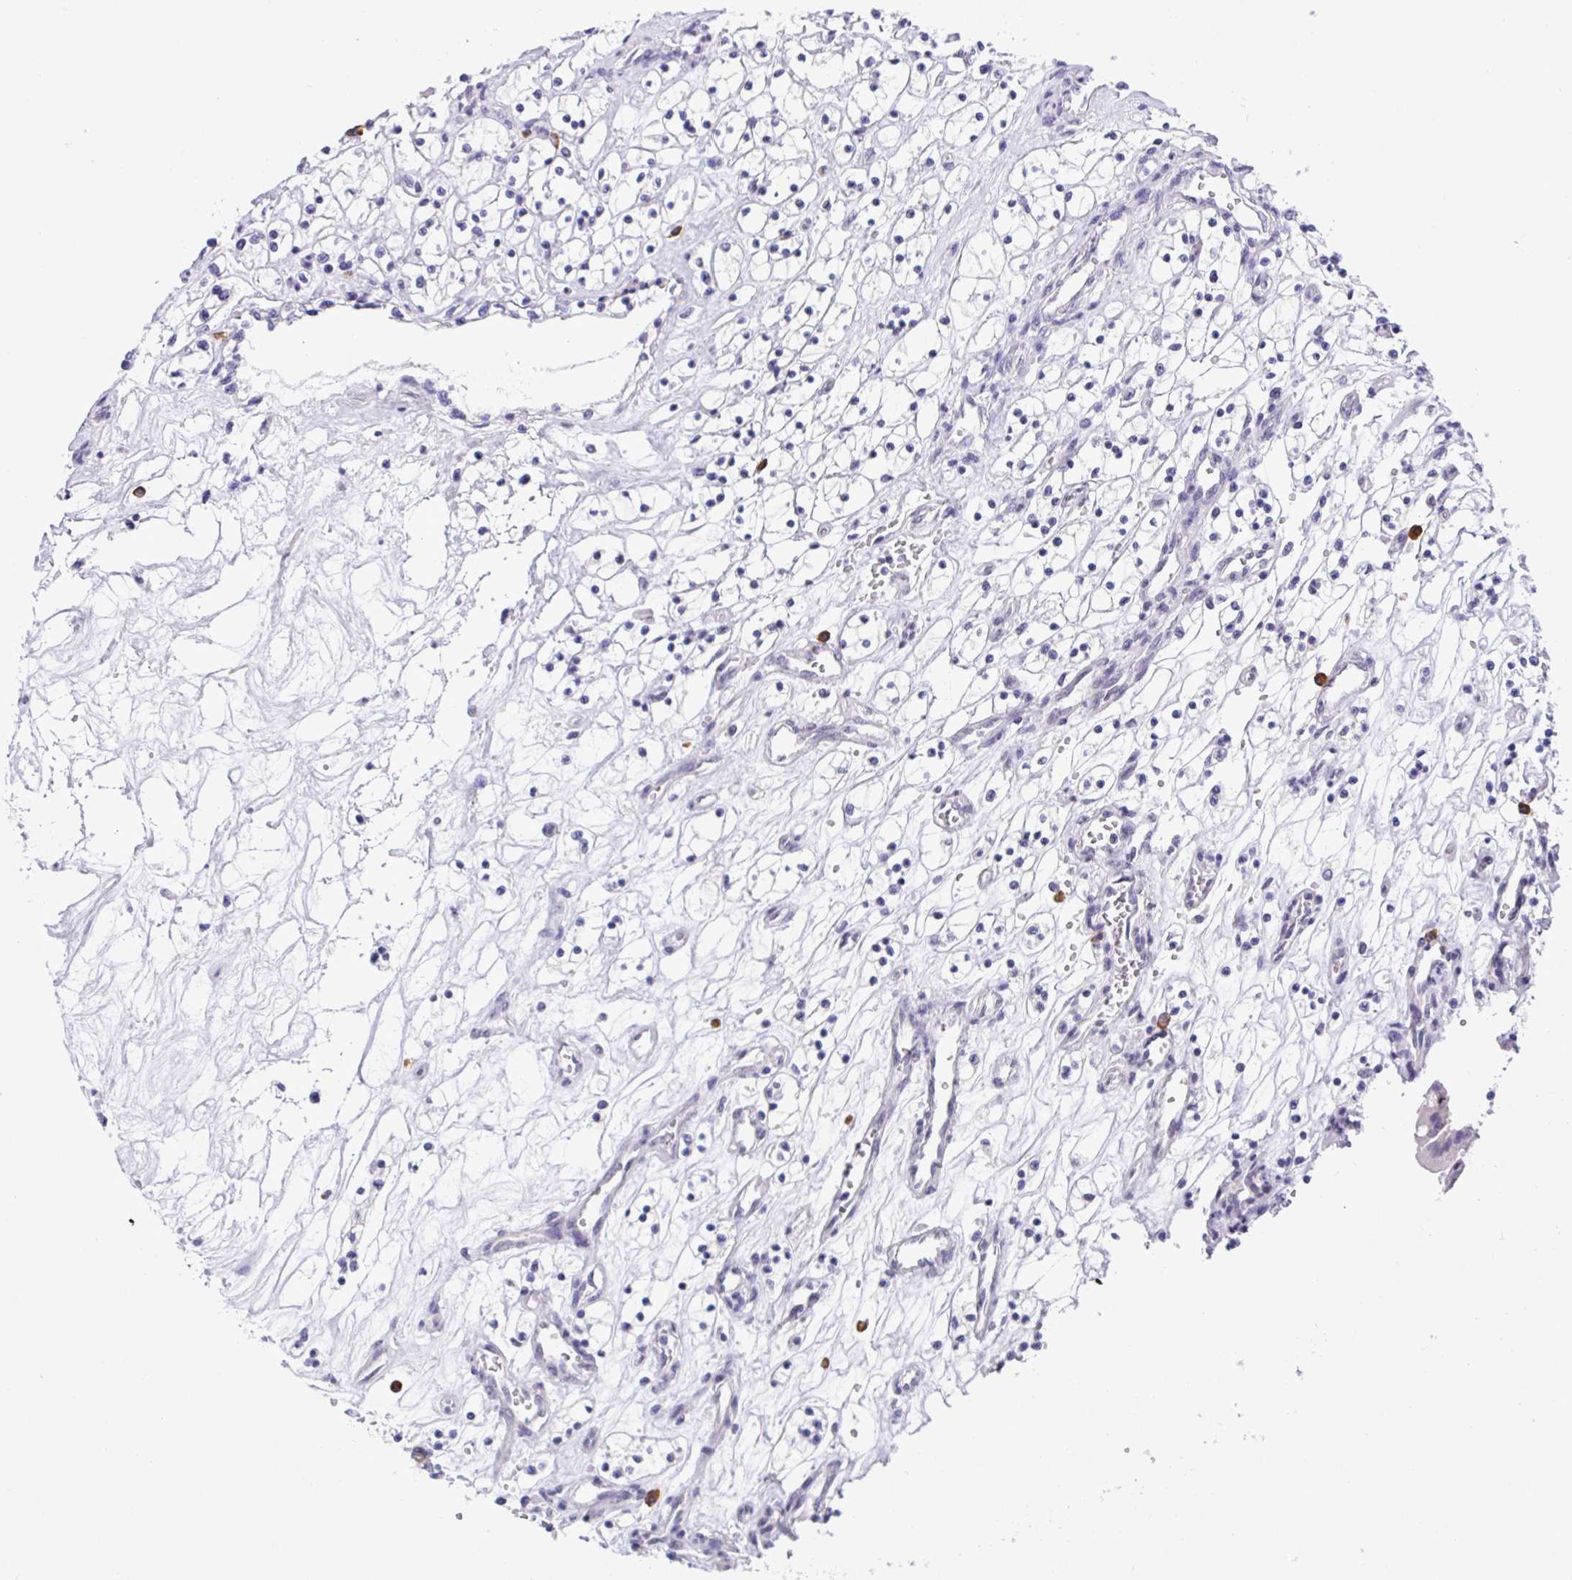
{"staining": {"intensity": "negative", "quantity": "none", "location": "none"}, "tissue": "renal cancer", "cell_type": "Tumor cells", "image_type": "cancer", "snomed": [{"axis": "morphology", "description": "Adenocarcinoma, NOS"}, {"axis": "topography", "description": "Kidney"}], "caption": "The photomicrograph shows no staining of tumor cells in renal adenocarcinoma.", "gene": "YBX2", "patient": {"sex": "female", "age": 69}}